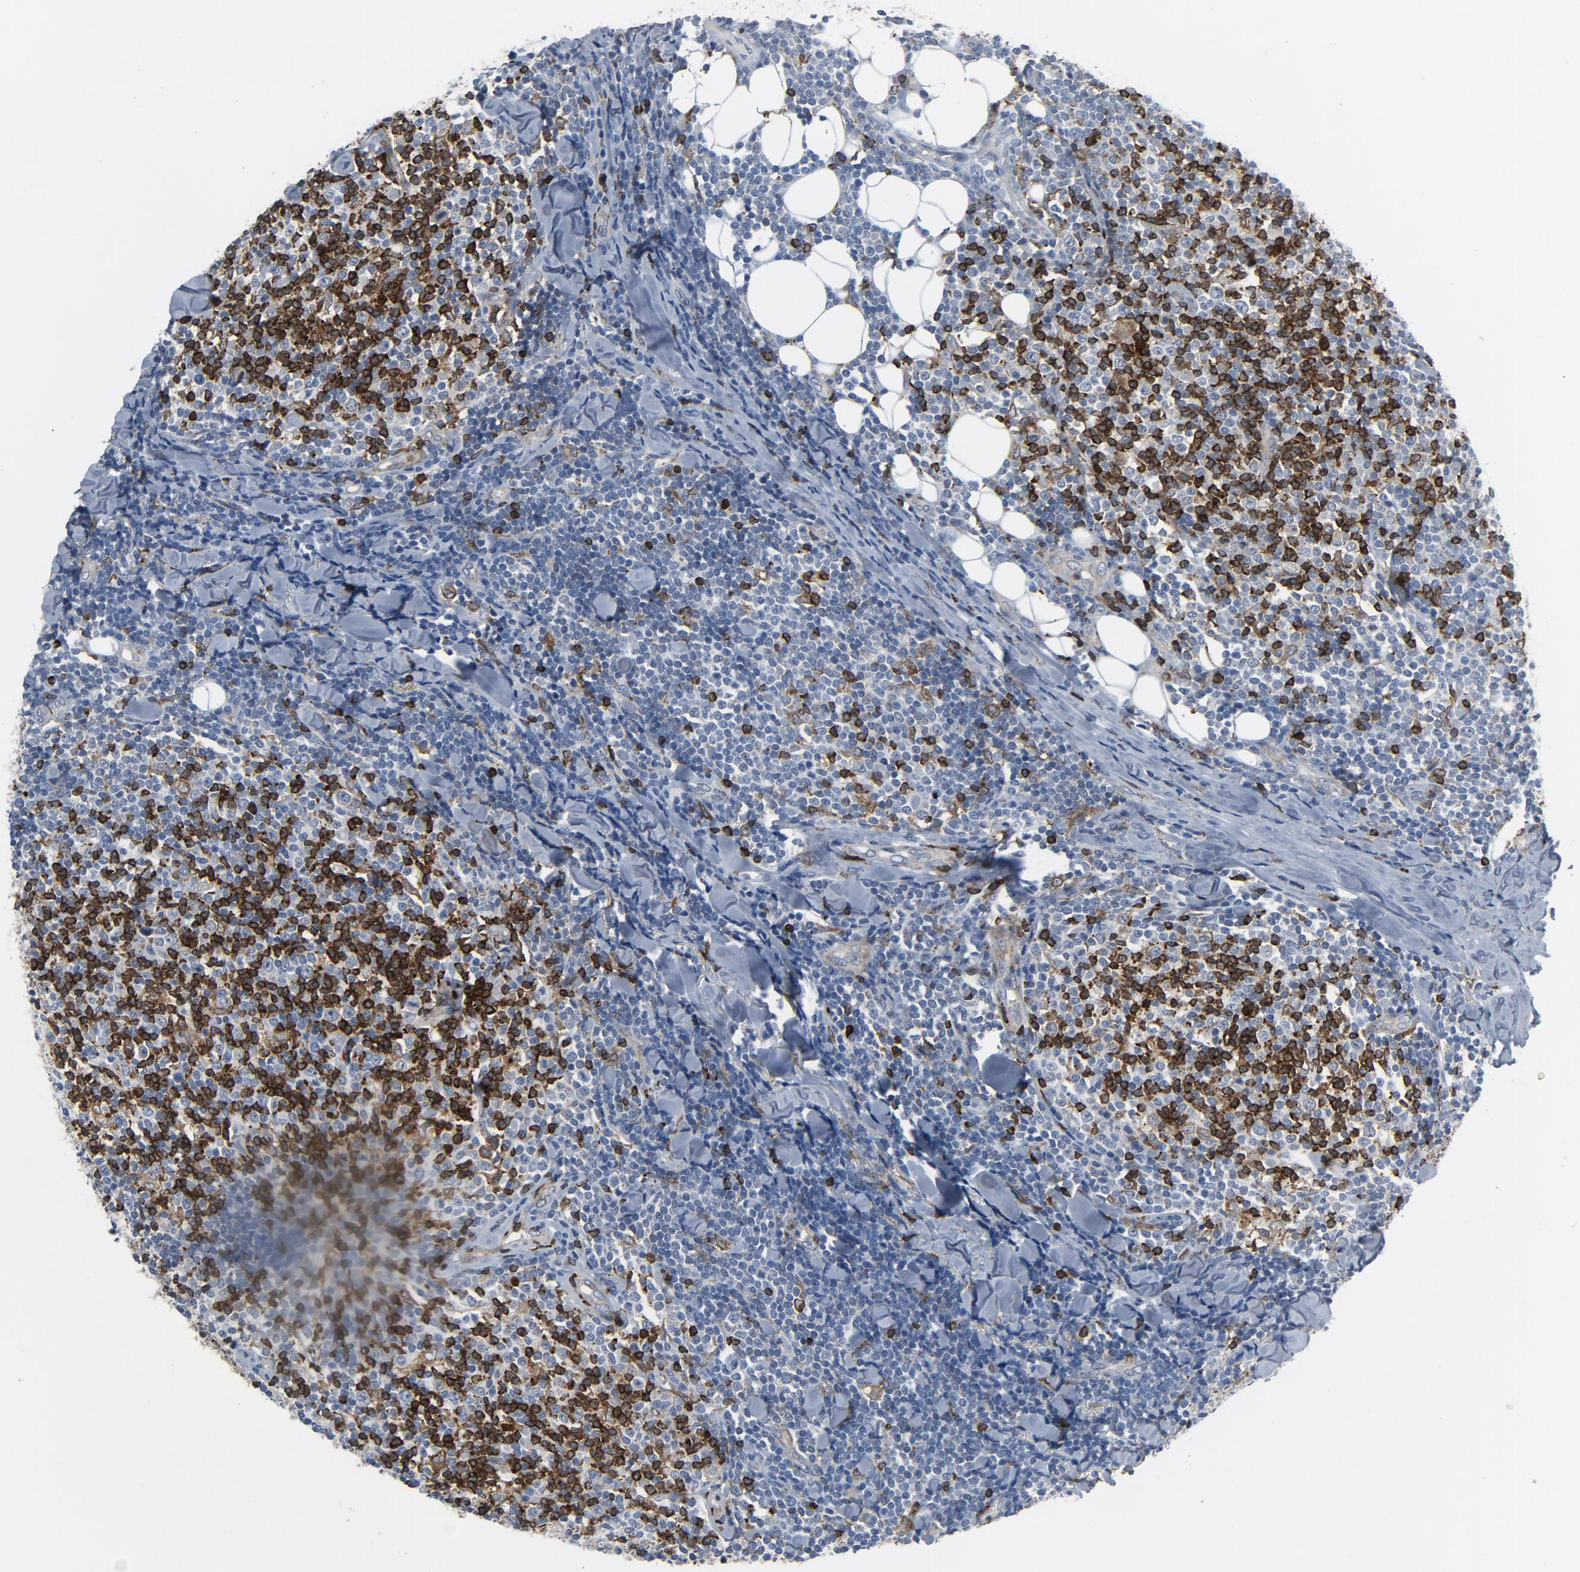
{"staining": {"intensity": "negative", "quantity": "none", "location": "none"}, "tissue": "lymphoma", "cell_type": "Tumor cells", "image_type": "cancer", "snomed": [{"axis": "morphology", "description": "Malignant lymphoma, non-Hodgkin's type, Low grade"}, {"axis": "topography", "description": "Soft tissue"}], "caption": "Tumor cells are negative for protein expression in human lymphoma. (Stains: DAB immunohistochemistry (IHC) with hematoxylin counter stain, Microscopy: brightfield microscopy at high magnification).", "gene": "LCP2", "patient": {"sex": "male", "age": 92}}